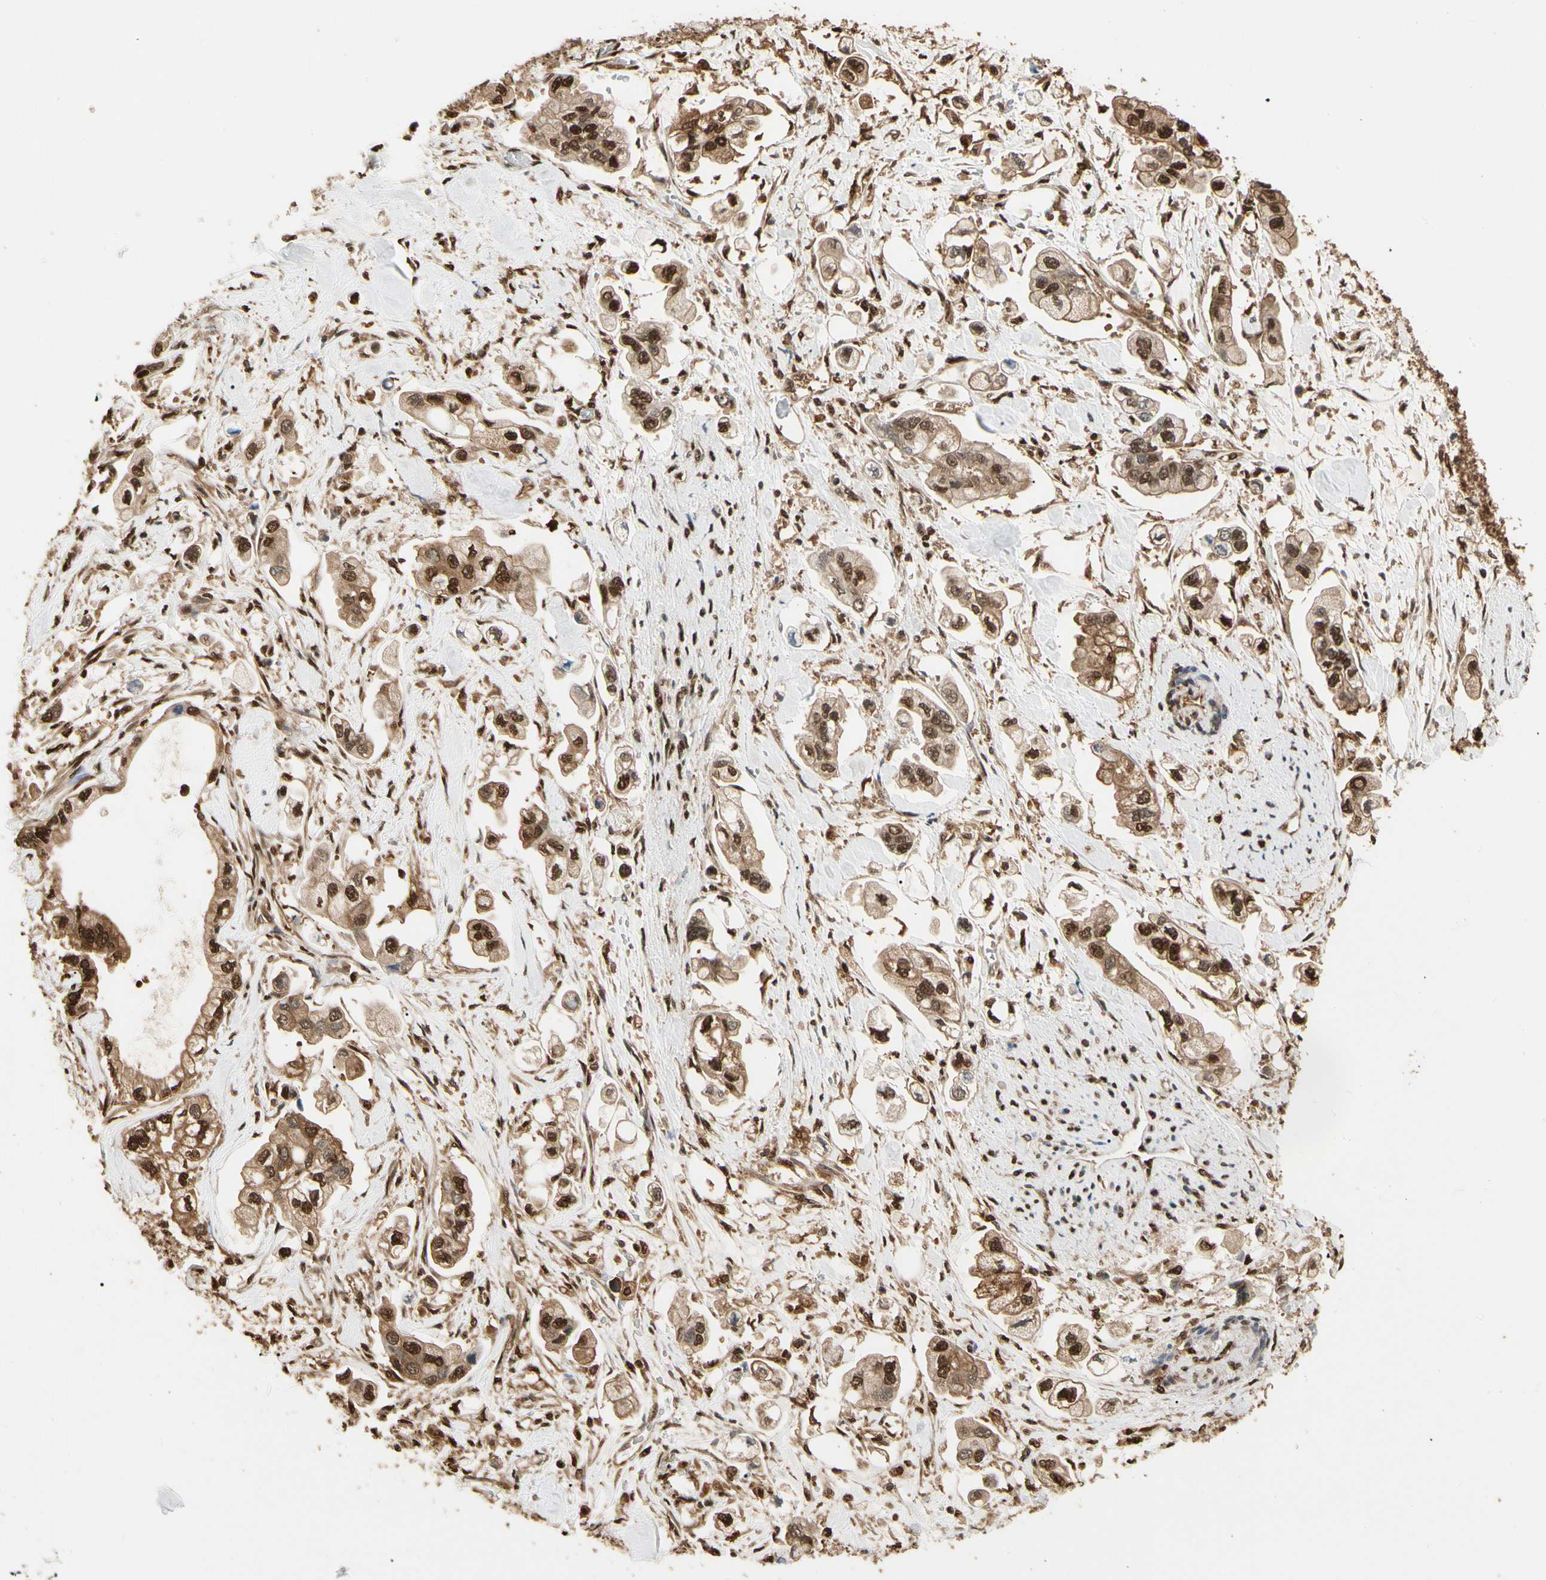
{"staining": {"intensity": "strong", "quantity": ">75%", "location": "cytoplasmic/membranous,nuclear"}, "tissue": "stomach cancer", "cell_type": "Tumor cells", "image_type": "cancer", "snomed": [{"axis": "morphology", "description": "Adenocarcinoma, NOS"}, {"axis": "topography", "description": "Stomach"}], "caption": "Immunohistochemistry staining of stomach adenocarcinoma, which exhibits high levels of strong cytoplasmic/membranous and nuclear positivity in about >75% of tumor cells indicating strong cytoplasmic/membranous and nuclear protein positivity. The staining was performed using DAB (brown) for protein detection and nuclei were counterstained in hematoxylin (blue).", "gene": "PNCK", "patient": {"sex": "male", "age": 62}}